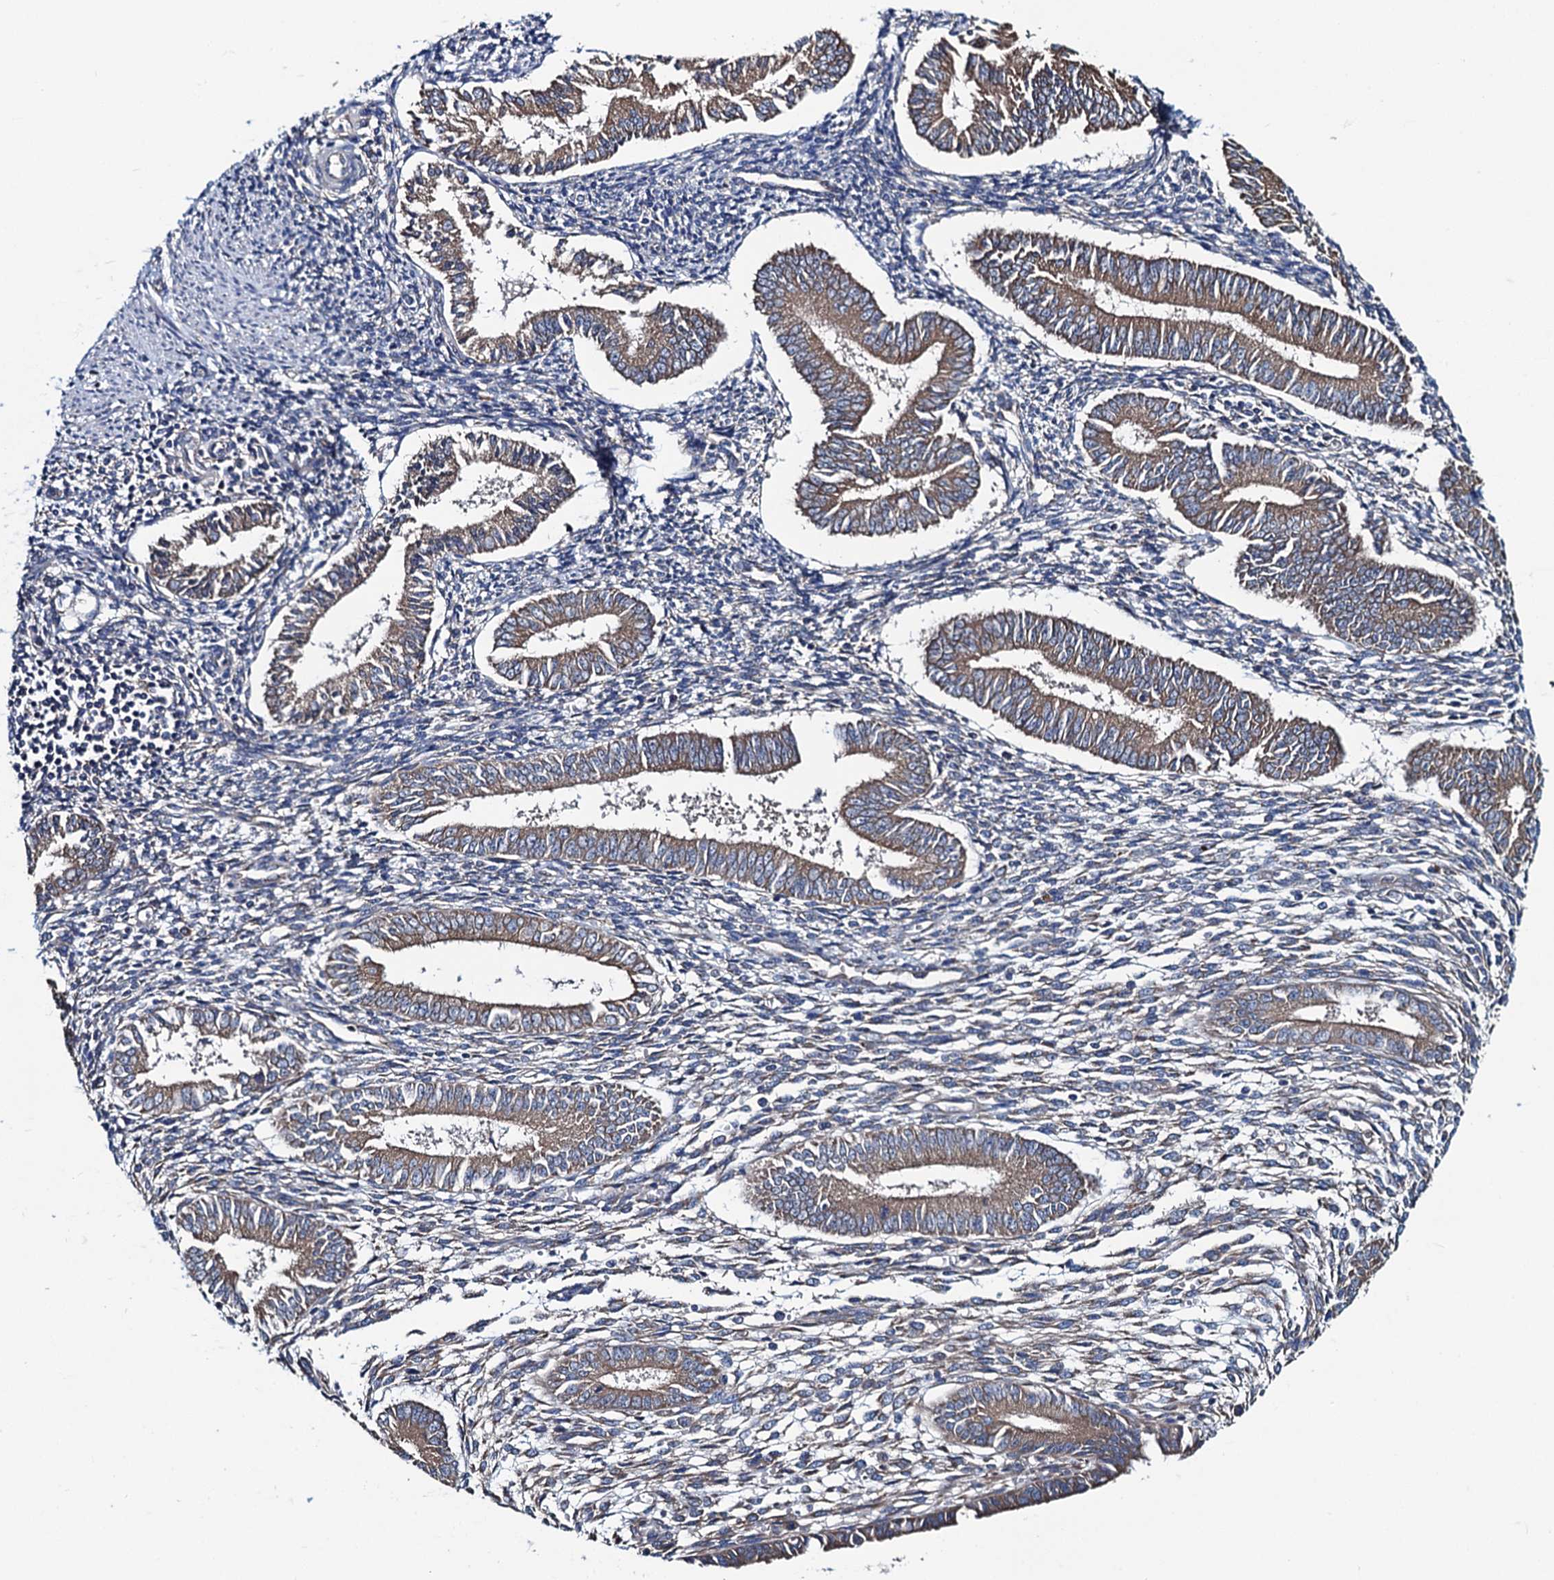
{"staining": {"intensity": "negative", "quantity": "none", "location": "none"}, "tissue": "endometrium", "cell_type": "Cells in endometrial stroma", "image_type": "normal", "snomed": [{"axis": "morphology", "description": "Normal tissue, NOS"}, {"axis": "topography", "description": "Uterus"}, {"axis": "topography", "description": "Endometrium"}], "caption": "This is an immunohistochemistry photomicrograph of normal endometrium. There is no positivity in cells in endometrial stroma.", "gene": "ADCY9", "patient": {"sex": "female", "age": 48}}